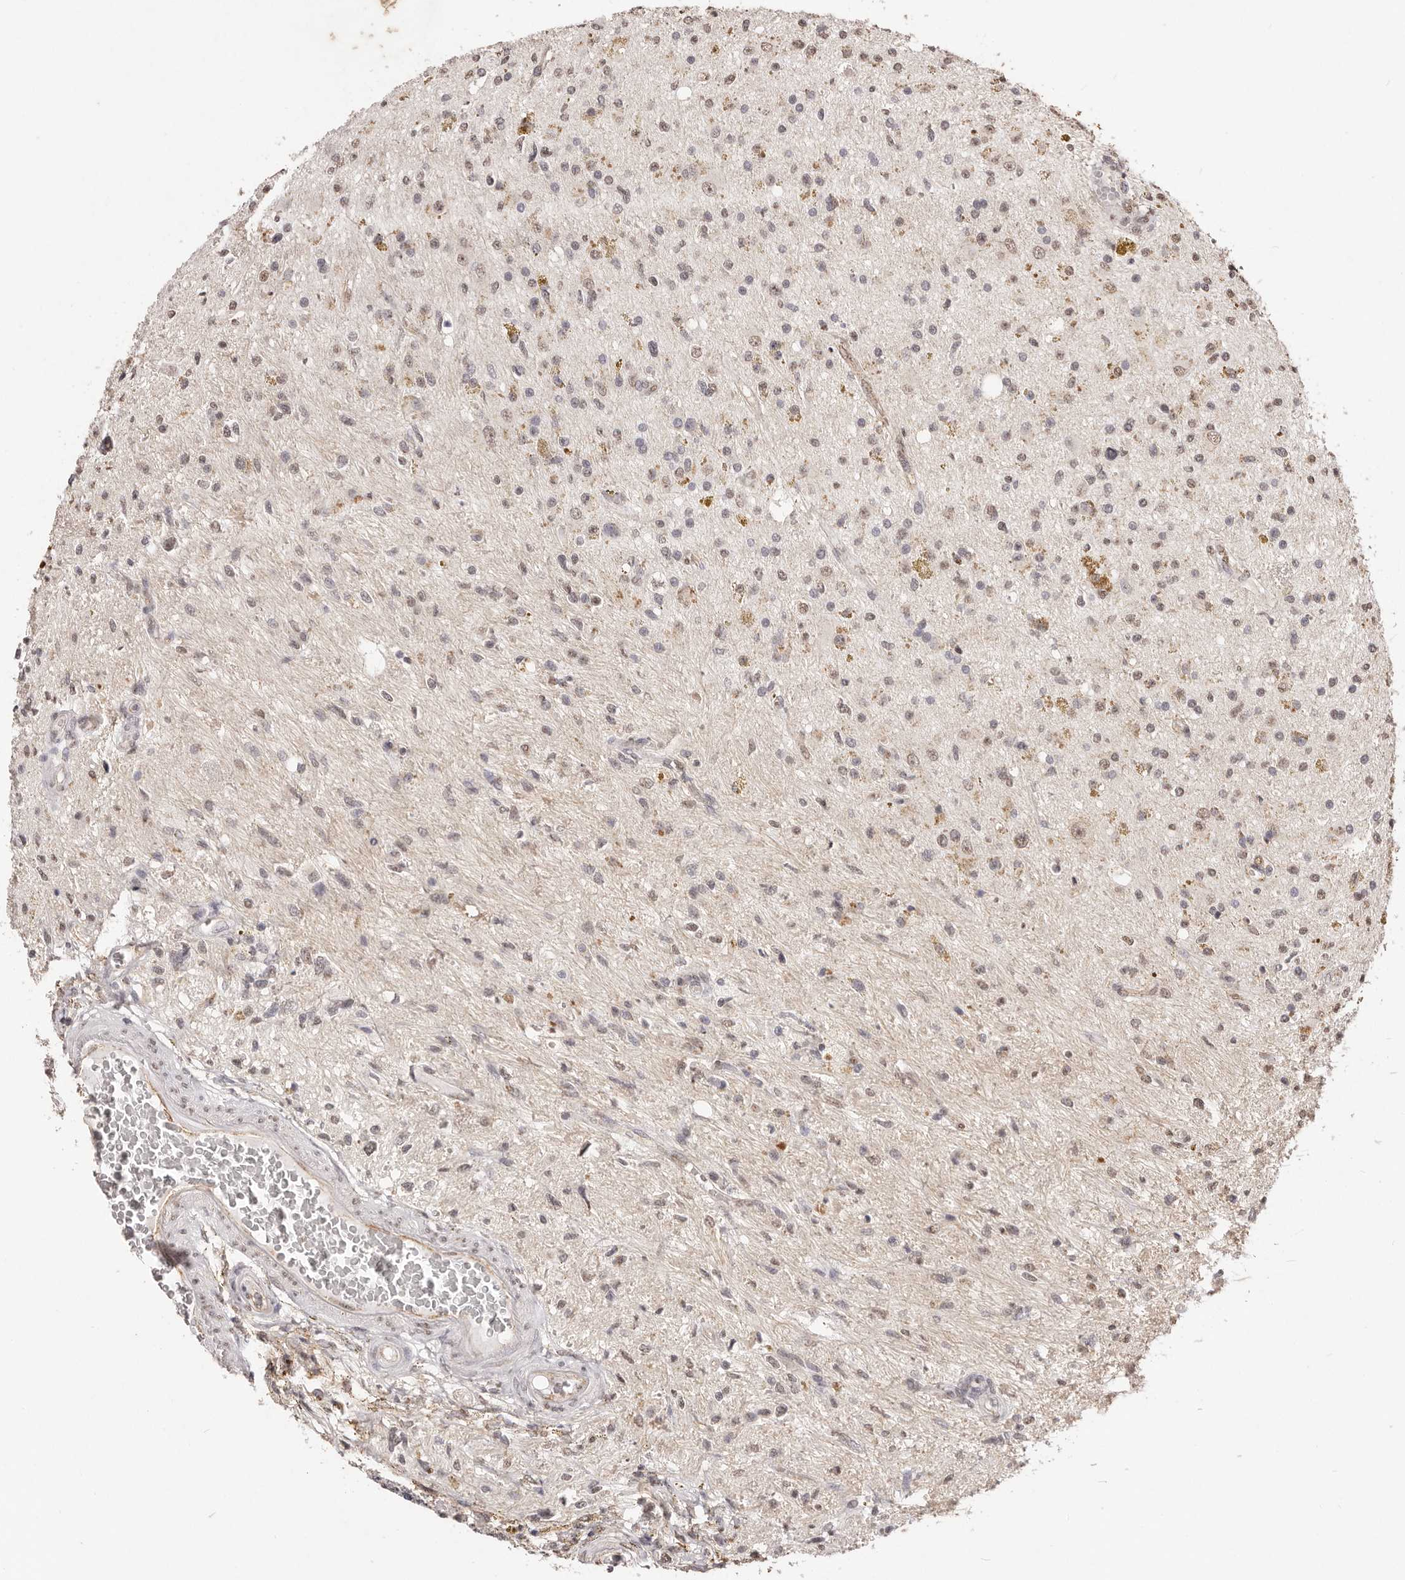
{"staining": {"intensity": "weak", "quantity": "25%-75%", "location": "nuclear"}, "tissue": "glioma", "cell_type": "Tumor cells", "image_type": "cancer", "snomed": [{"axis": "morphology", "description": "Glioma, malignant, High grade"}, {"axis": "topography", "description": "Brain"}], "caption": "High-grade glioma (malignant) stained with a brown dye shows weak nuclear positive positivity in approximately 25%-75% of tumor cells.", "gene": "RPS6KA5", "patient": {"sex": "male", "age": 33}}